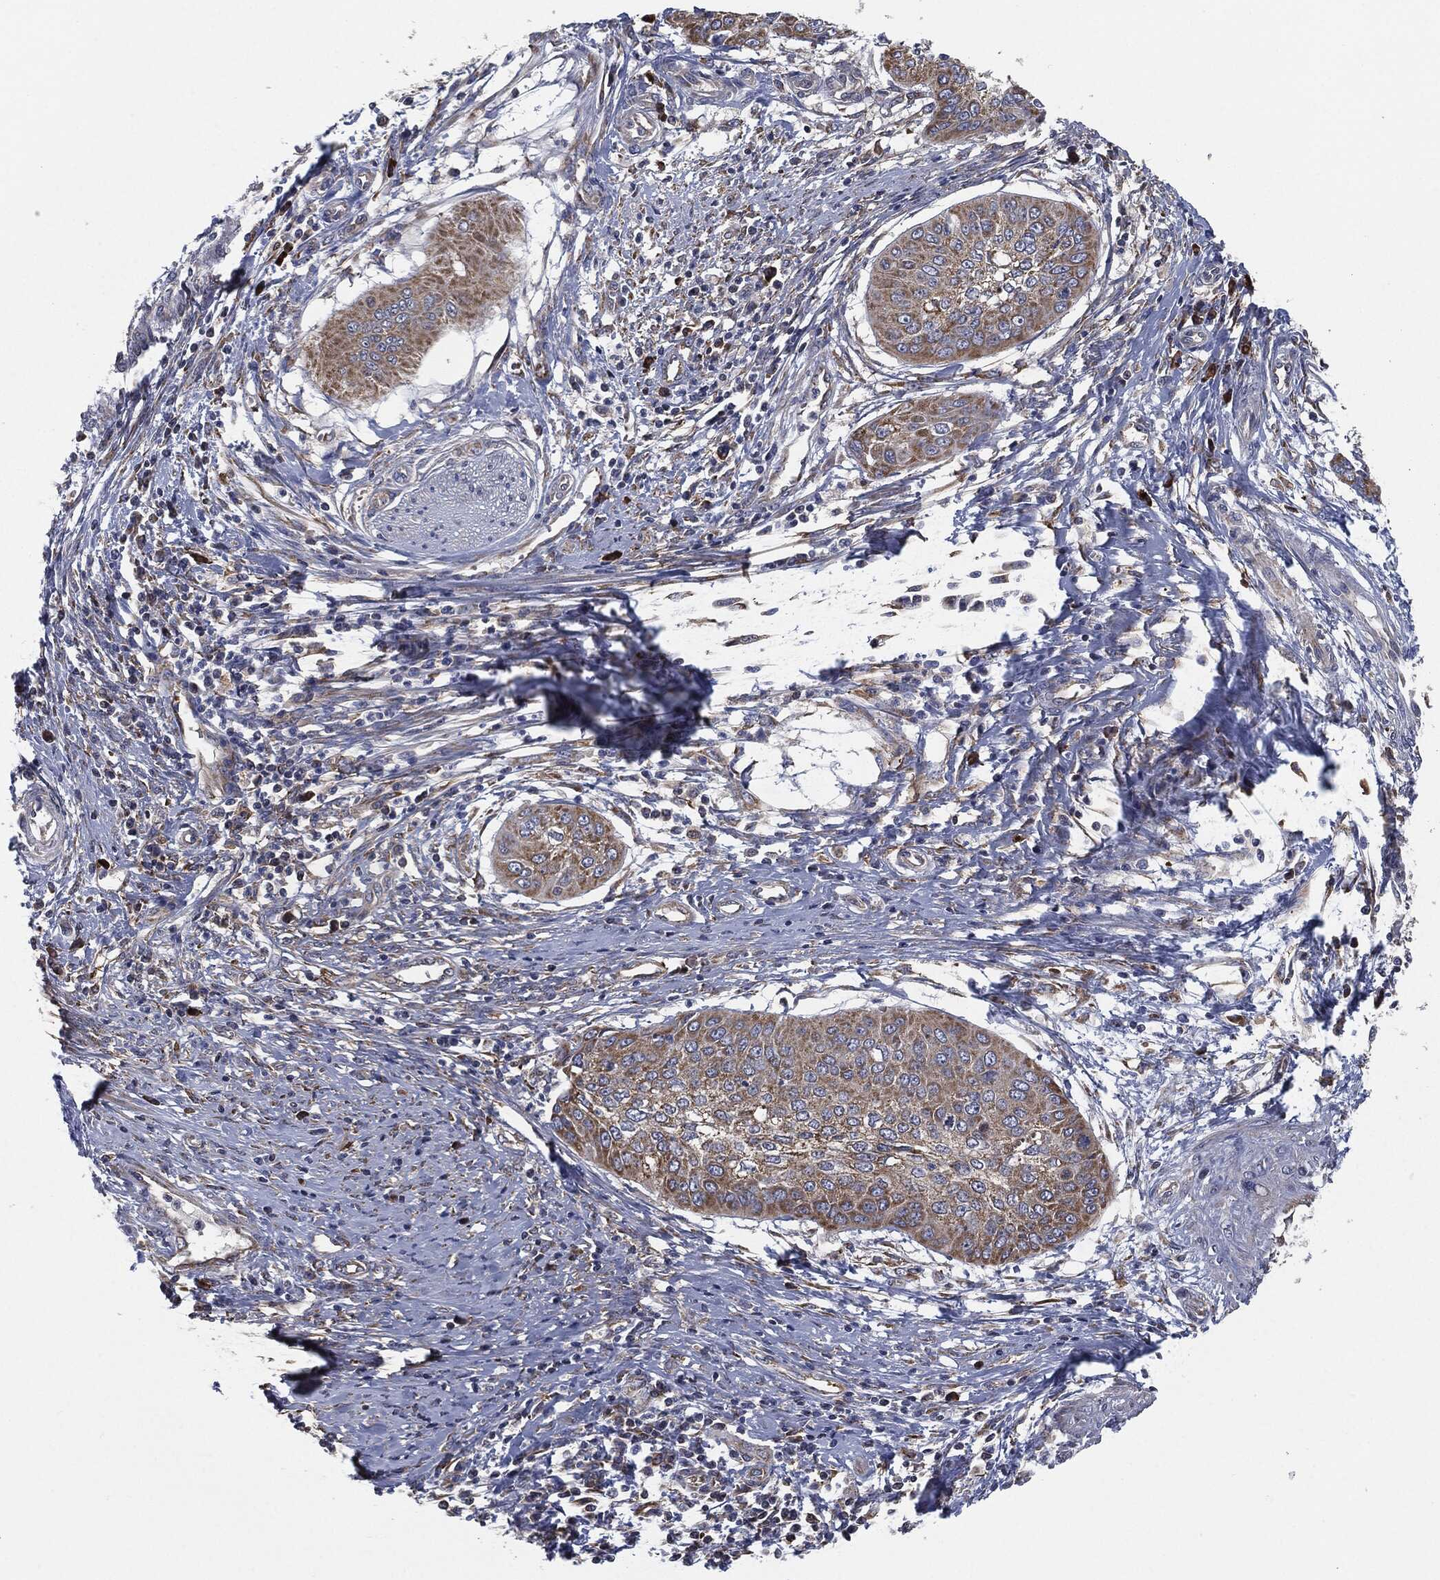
{"staining": {"intensity": "weak", "quantity": ">75%", "location": "cytoplasmic/membranous"}, "tissue": "cervical cancer", "cell_type": "Tumor cells", "image_type": "cancer", "snomed": [{"axis": "morphology", "description": "Normal tissue, NOS"}, {"axis": "morphology", "description": "Squamous cell carcinoma, NOS"}, {"axis": "topography", "description": "Cervix"}], "caption": "Protein staining displays weak cytoplasmic/membranous staining in about >75% of tumor cells in cervical cancer (squamous cell carcinoma).", "gene": "PRDX4", "patient": {"sex": "female", "age": 39}}